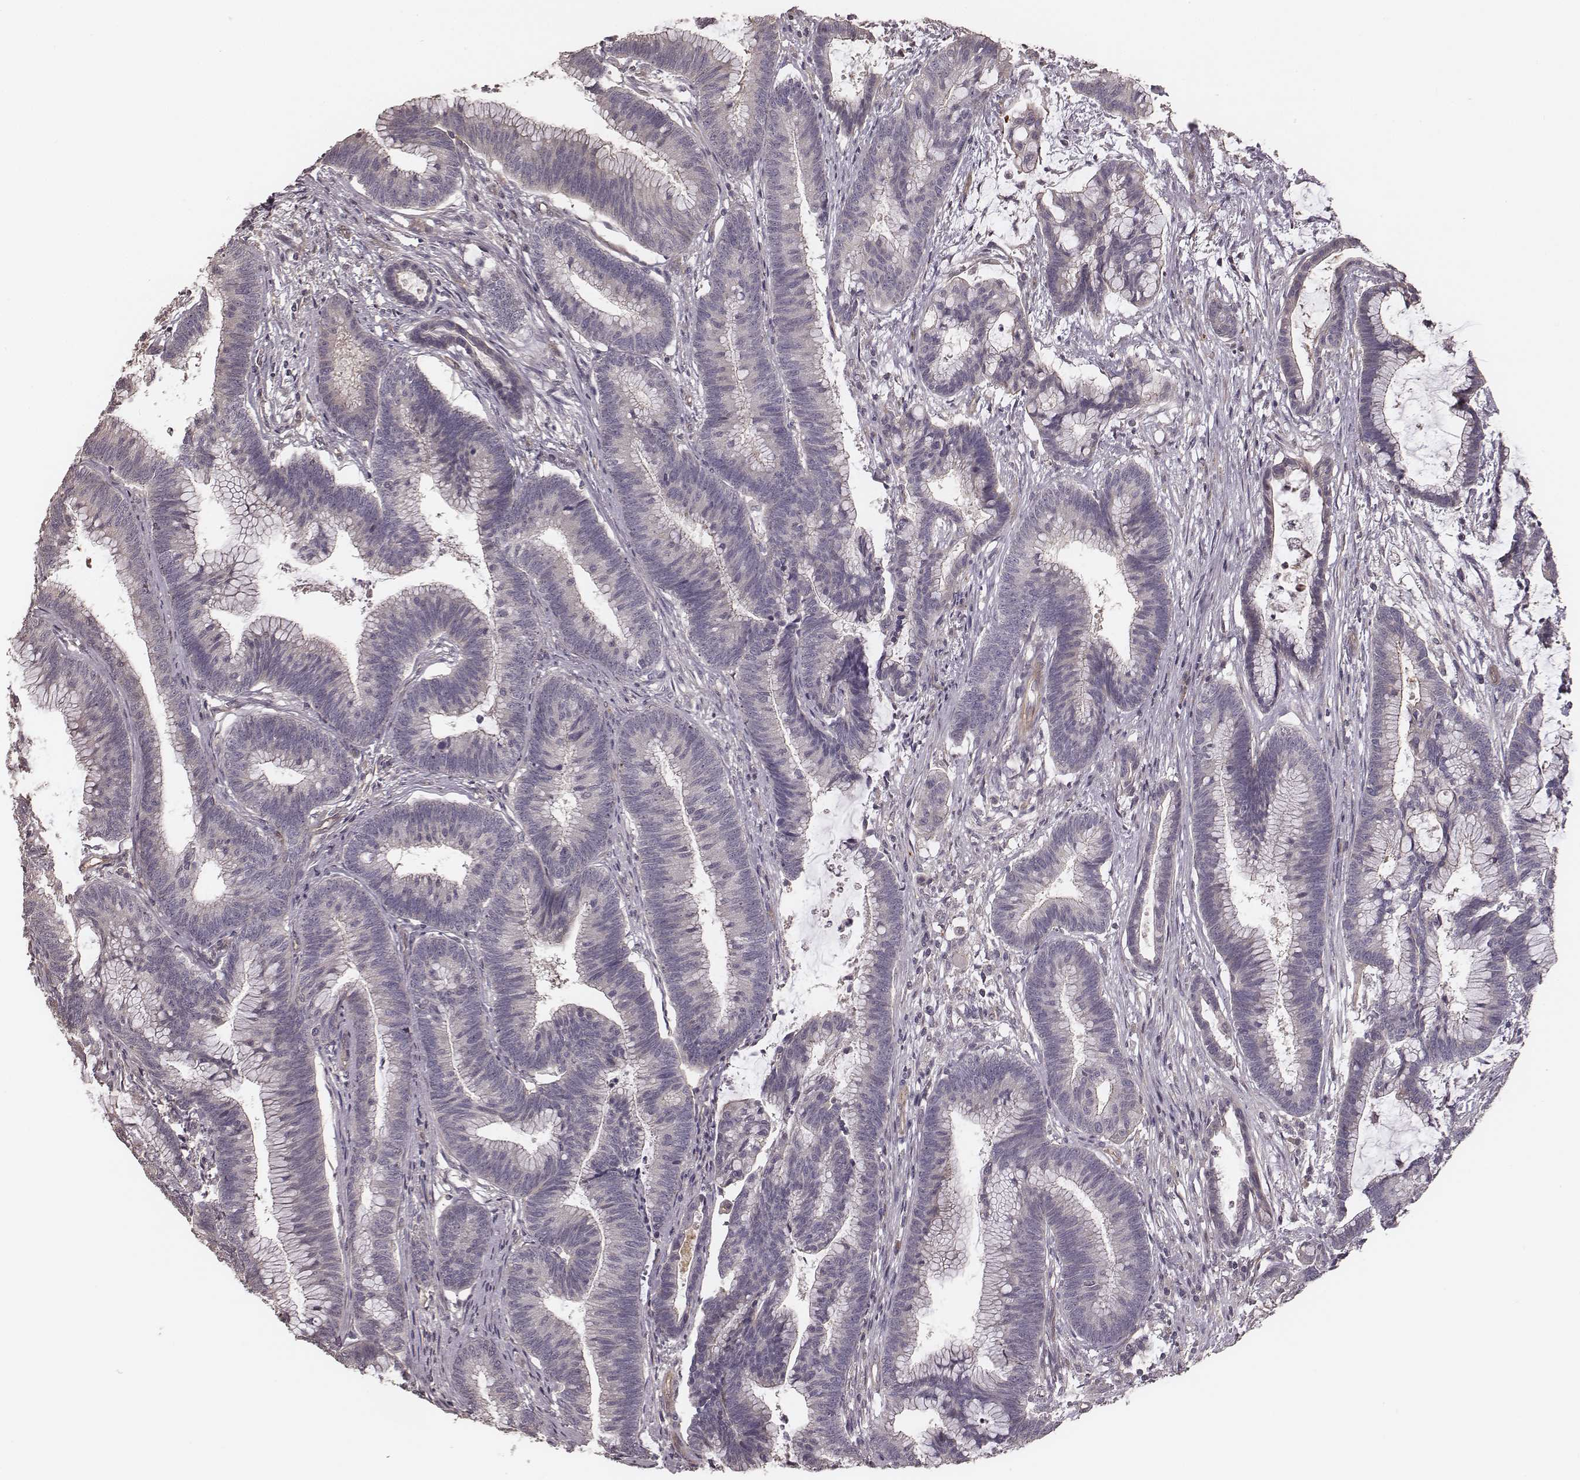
{"staining": {"intensity": "negative", "quantity": "none", "location": "none"}, "tissue": "colorectal cancer", "cell_type": "Tumor cells", "image_type": "cancer", "snomed": [{"axis": "morphology", "description": "Adenocarcinoma, NOS"}, {"axis": "topography", "description": "Colon"}], "caption": "Human adenocarcinoma (colorectal) stained for a protein using immunohistochemistry (IHC) exhibits no positivity in tumor cells.", "gene": "OTOGL", "patient": {"sex": "female", "age": 78}}